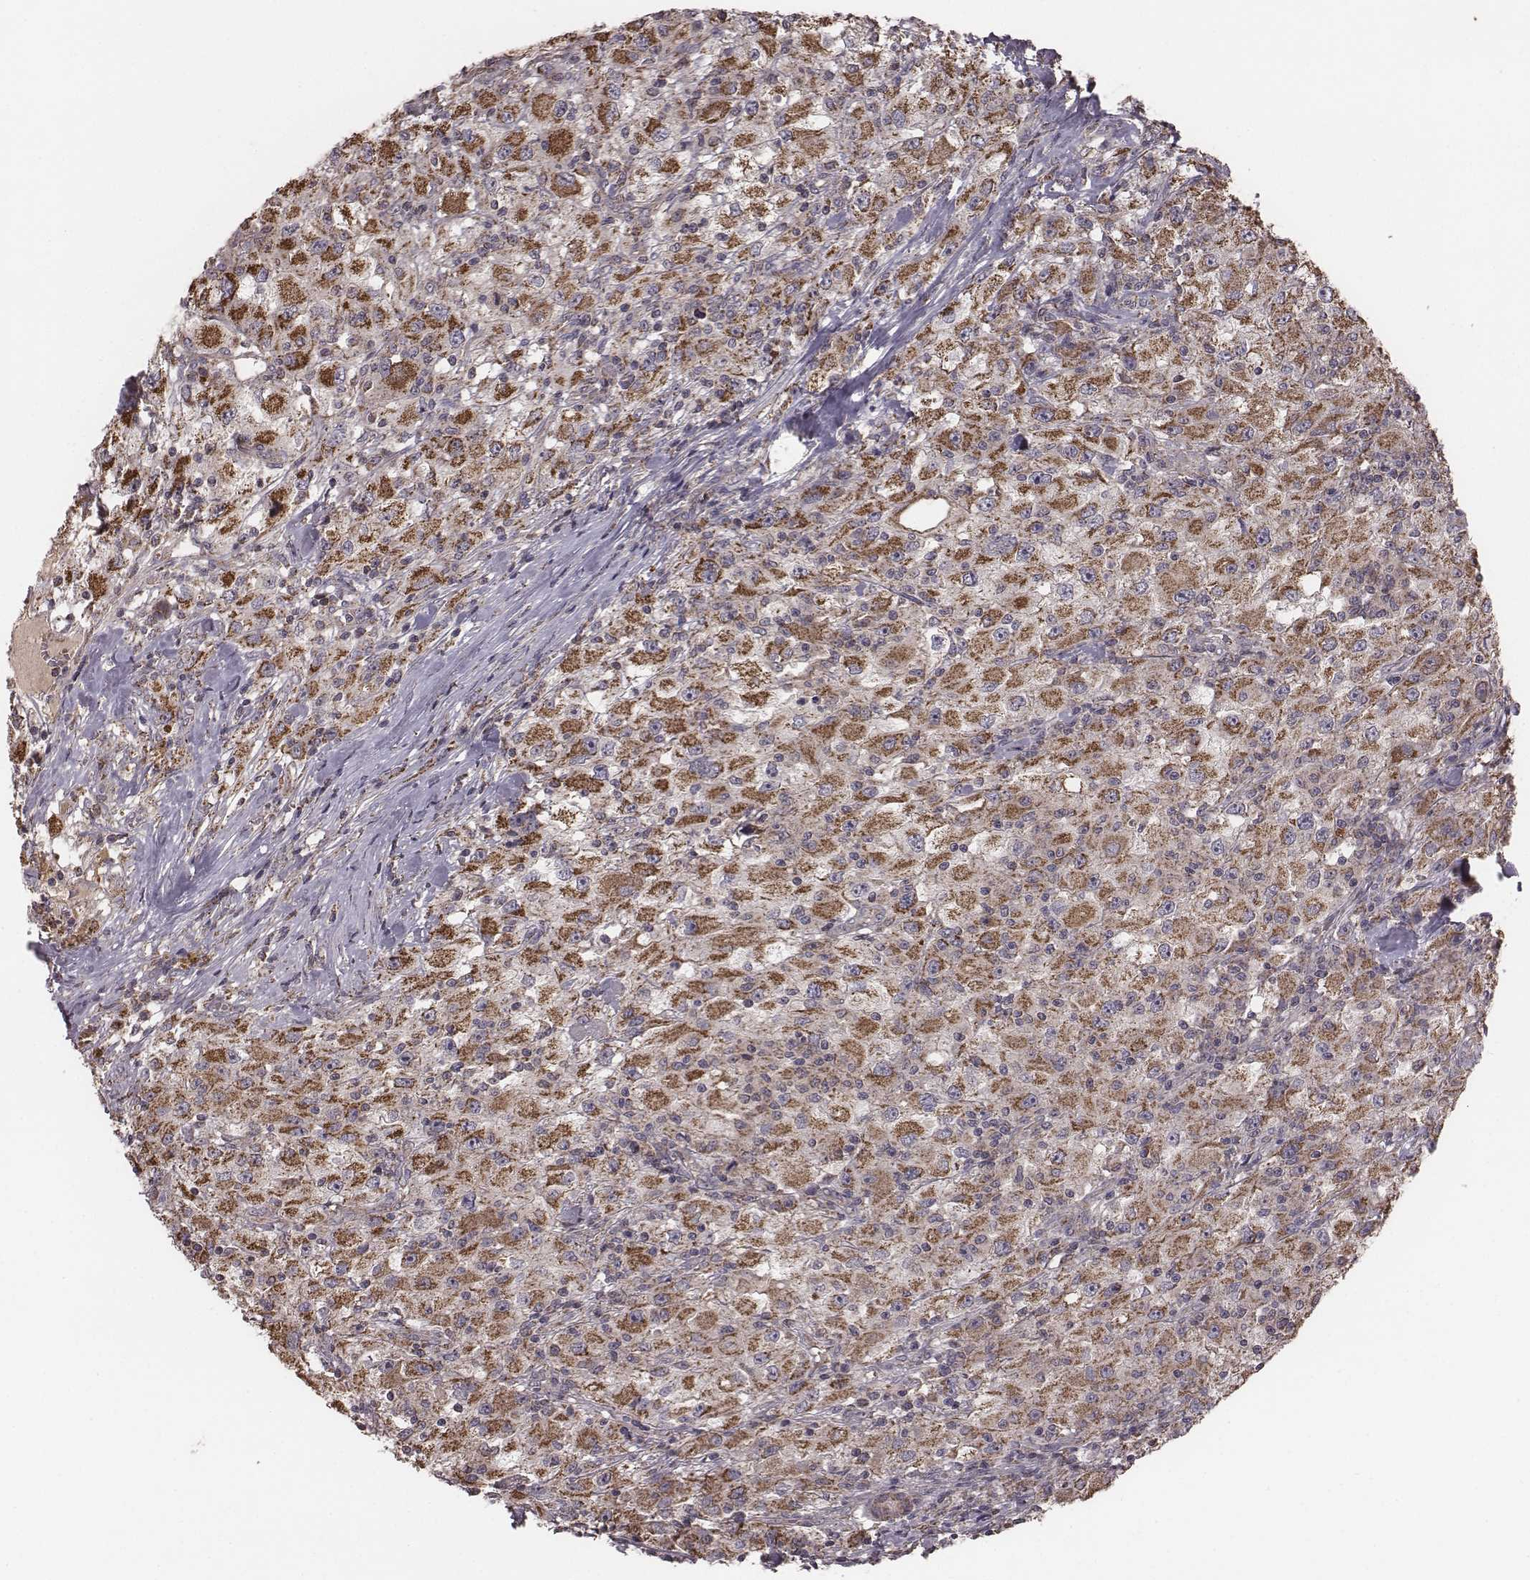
{"staining": {"intensity": "strong", "quantity": ">75%", "location": "cytoplasmic/membranous"}, "tissue": "renal cancer", "cell_type": "Tumor cells", "image_type": "cancer", "snomed": [{"axis": "morphology", "description": "Adenocarcinoma, NOS"}, {"axis": "topography", "description": "Kidney"}], "caption": "The histopathology image exhibits immunohistochemical staining of renal cancer (adenocarcinoma). There is strong cytoplasmic/membranous staining is seen in about >75% of tumor cells.", "gene": "PDCD2L", "patient": {"sex": "female", "age": 67}}